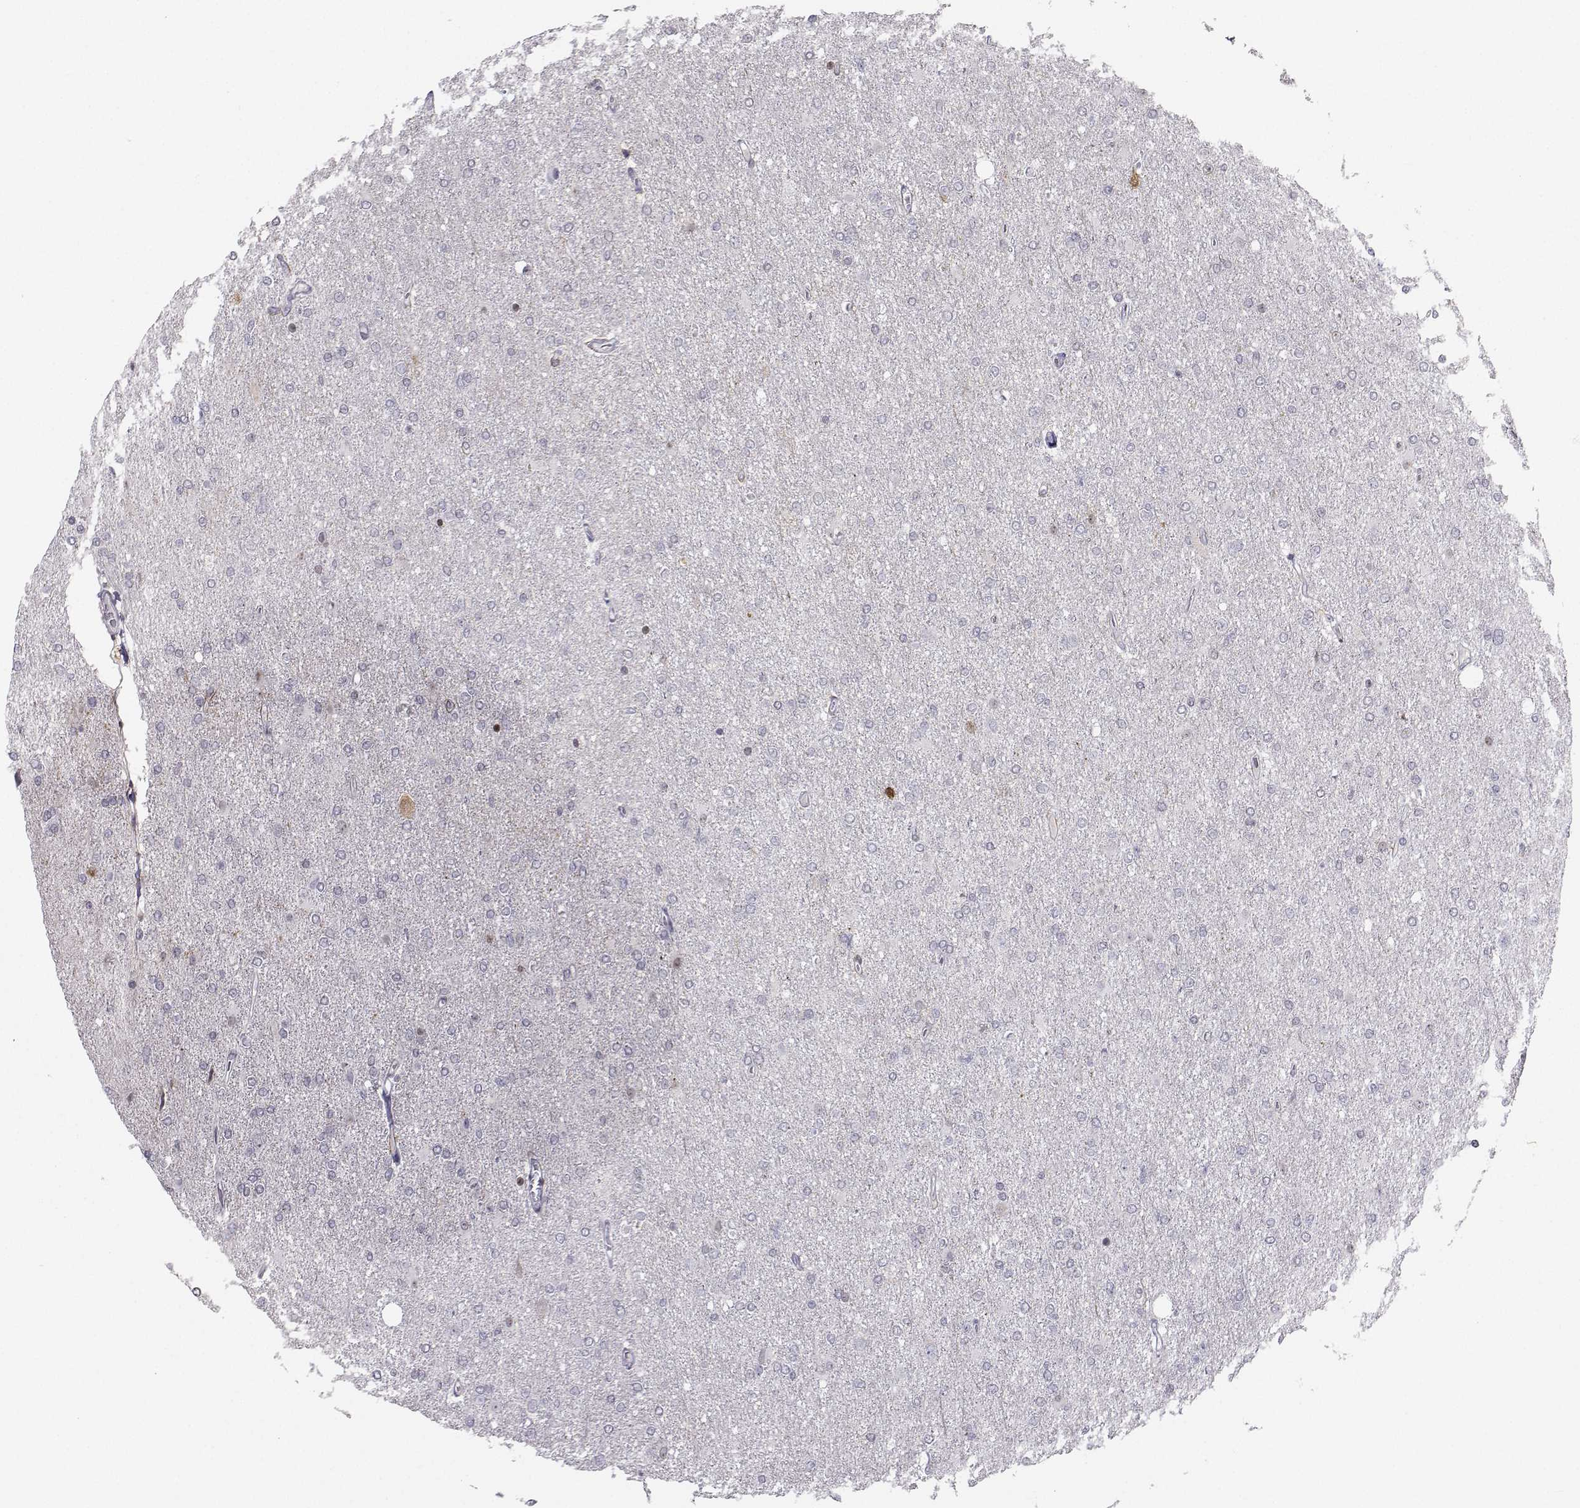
{"staining": {"intensity": "negative", "quantity": "none", "location": "none"}, "tissue": "glioma", "cell_type": "Tumor cells", "image_type": "cancer", "snomed": [{"axis": "morphology", "description": "Glioma, malignant, High grade"}, {"axis": "topography", "description": "Cerebral cortex"}], "caption": "Immunohistochemistry micrograph of neoplastic tissue: glioma stained with DAB (3,3'-diaminobenzidine) exhibits no significant protein expression in tumor cells.", "gene": "PCP4L1", "patient": {"sex": "male", "age": 70}}